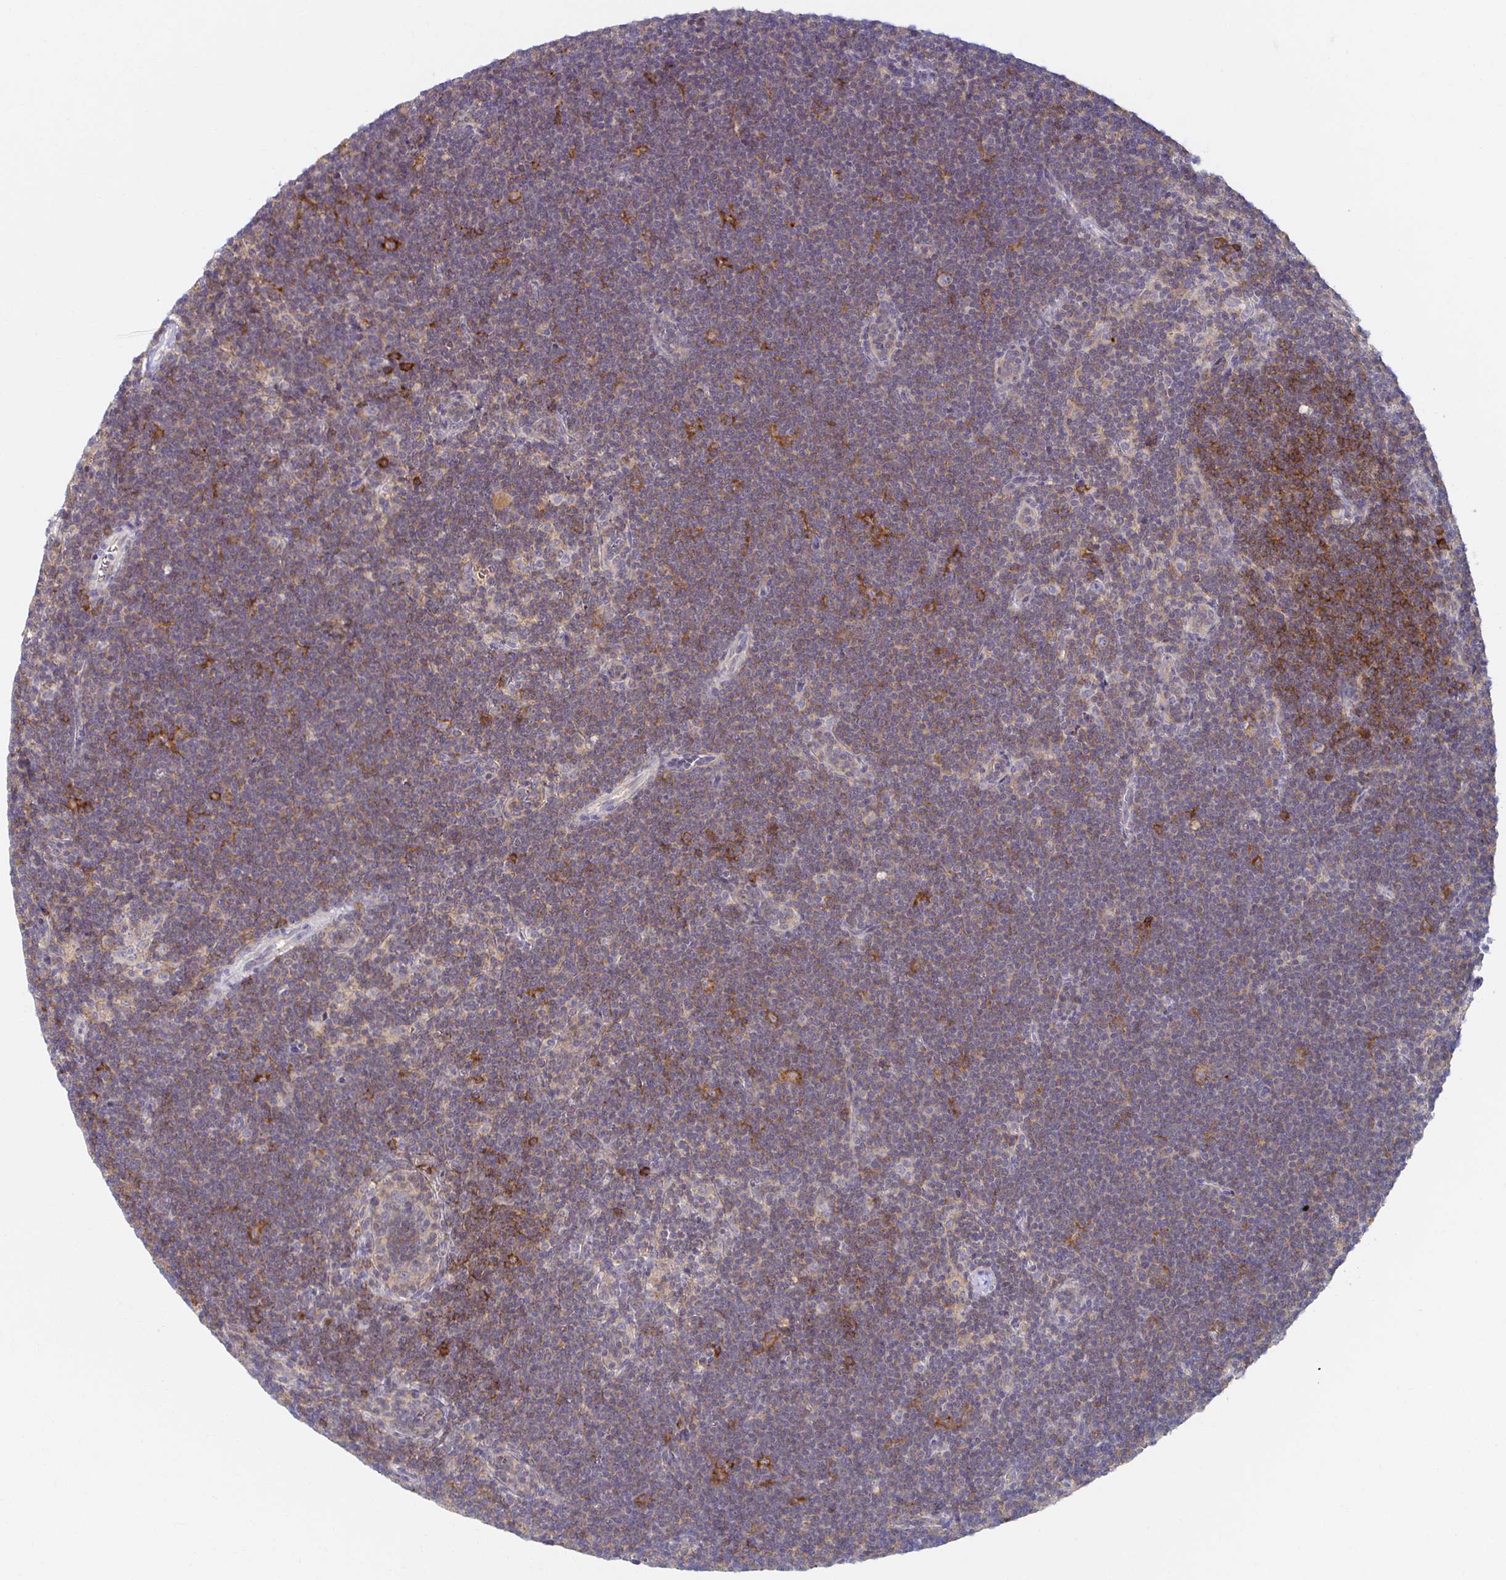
{"staining": {"intensity": "weak", "quantity": "25%-75%", "location": "cytoplasmic/membranous"}, "tissue": "lymphoma", "cell_type": "Tumor cells", "image_type": "cancer", "snomed": [{"axis": "morphology", "description": "Malignant lymphoma, non-Hodgkin's type, Low grade"}, {"axis": "topography", "description": "Lymph node"}], "caption": "Human low-grade malignant lymphoma, non-Hodgkin's type stained for a protein (brown) exhibits weak cytoplasmic/membranous positive staining in approximately 25%-75% of tumor cells.", "gene": "BAD", "patient": {"sex": "female", "age": 73}}